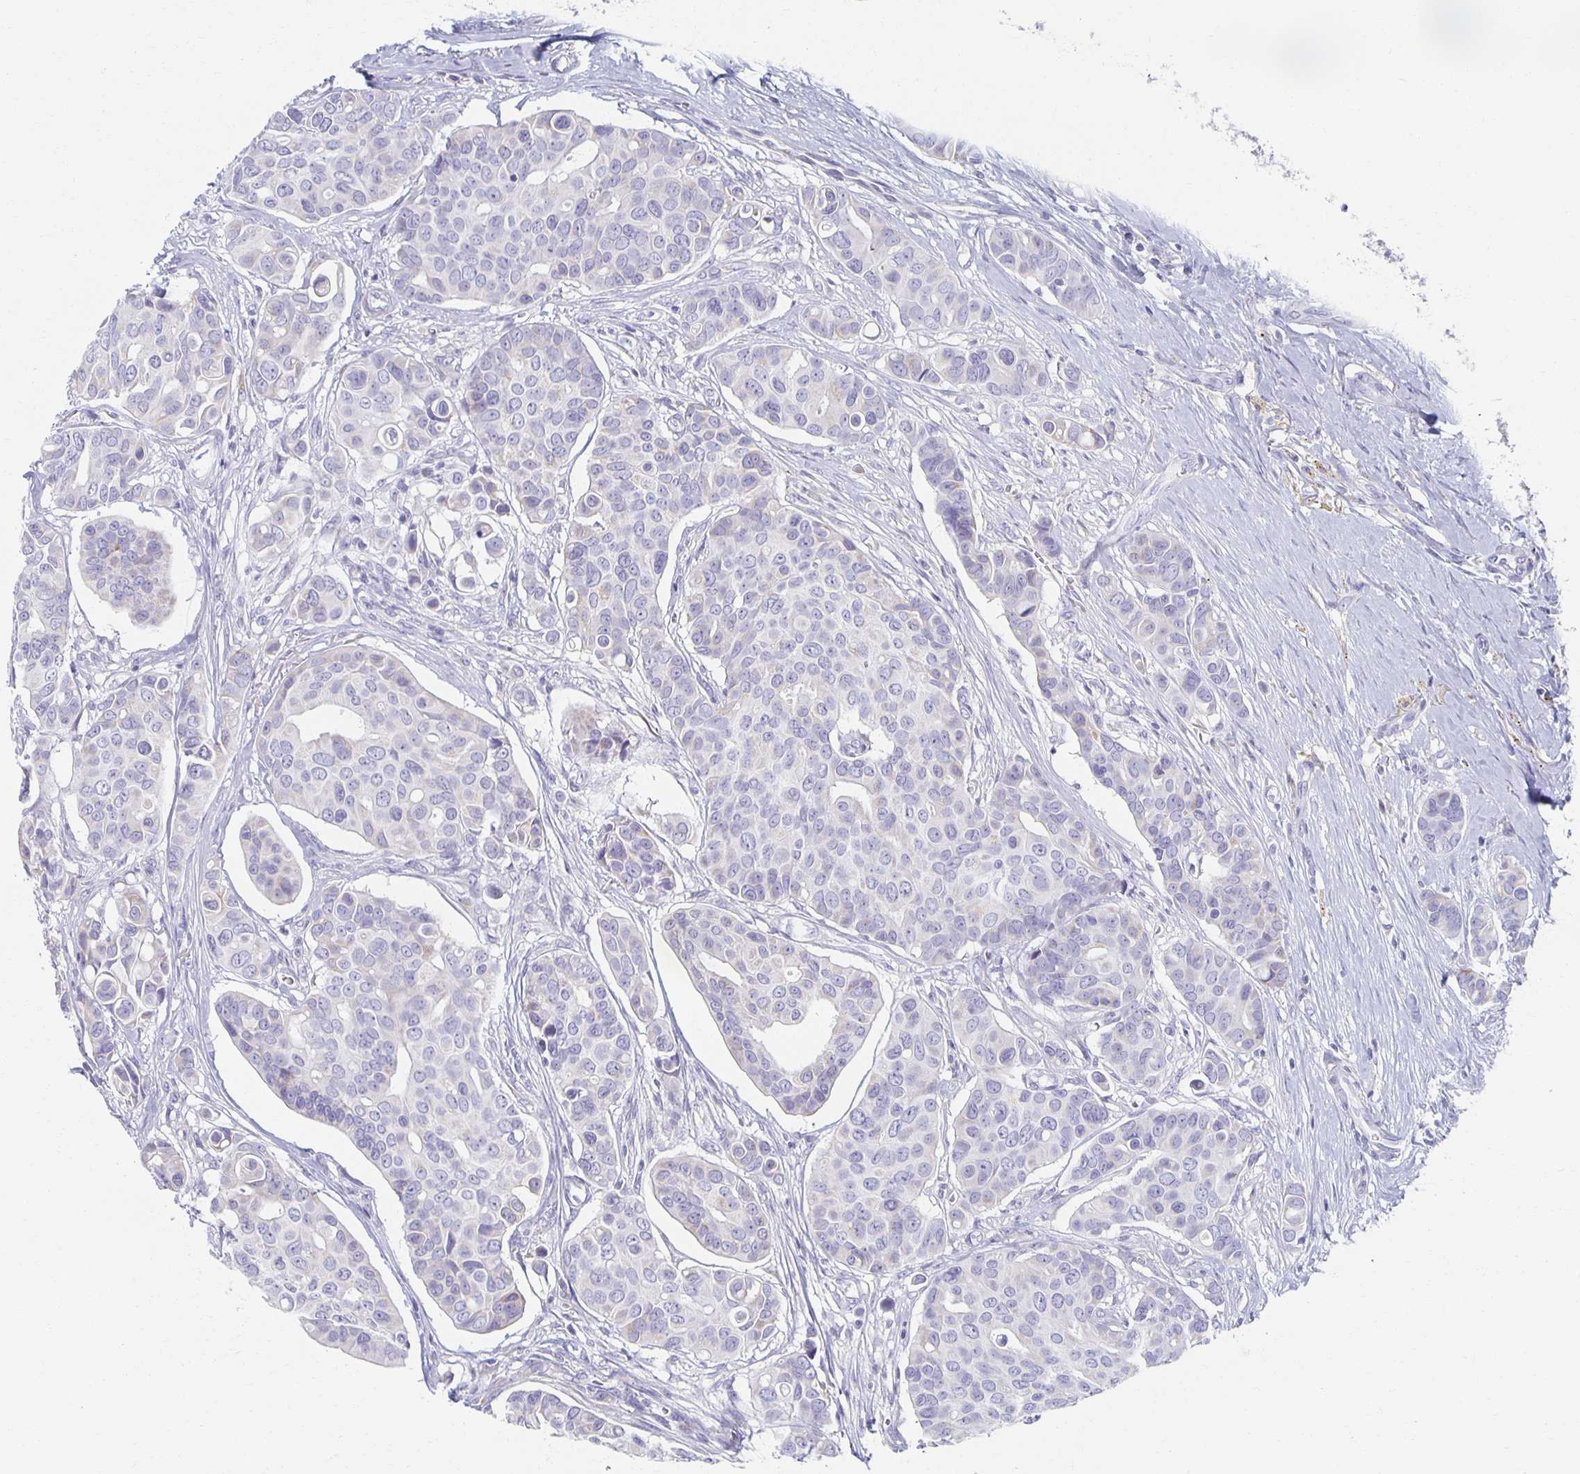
{"staining": {"intensity": "negative", "quantity": "none", "location": "none"}, "tissue": "breast cancer", "cell_type": "Tumor cells", "image_type": "cancer", "snomed": [{"axis": "morphology", "description": "Normal tissue, NOS"}, {"axis": "morphology", "description": "Duct carcinoma"}, {"axis": "topography", "description": "Skin"}, {"axis": "topography", "description": "Breast"}], "caption": "An immunohistochemistry micrograph of invasive ductal carcinoma (breast) is shown. There is no staining in tumor cells of invasive ductal carcinoma (breast). (Stains: DAB (3,3'-diaminobenzidine) immunohistochemistry (IHC) with hematoxylin counter stain, Microscopy: brightfield microscopy at high magnification).", "gene": "TEX44", "patient": {"sex": "female", "age": 54}}